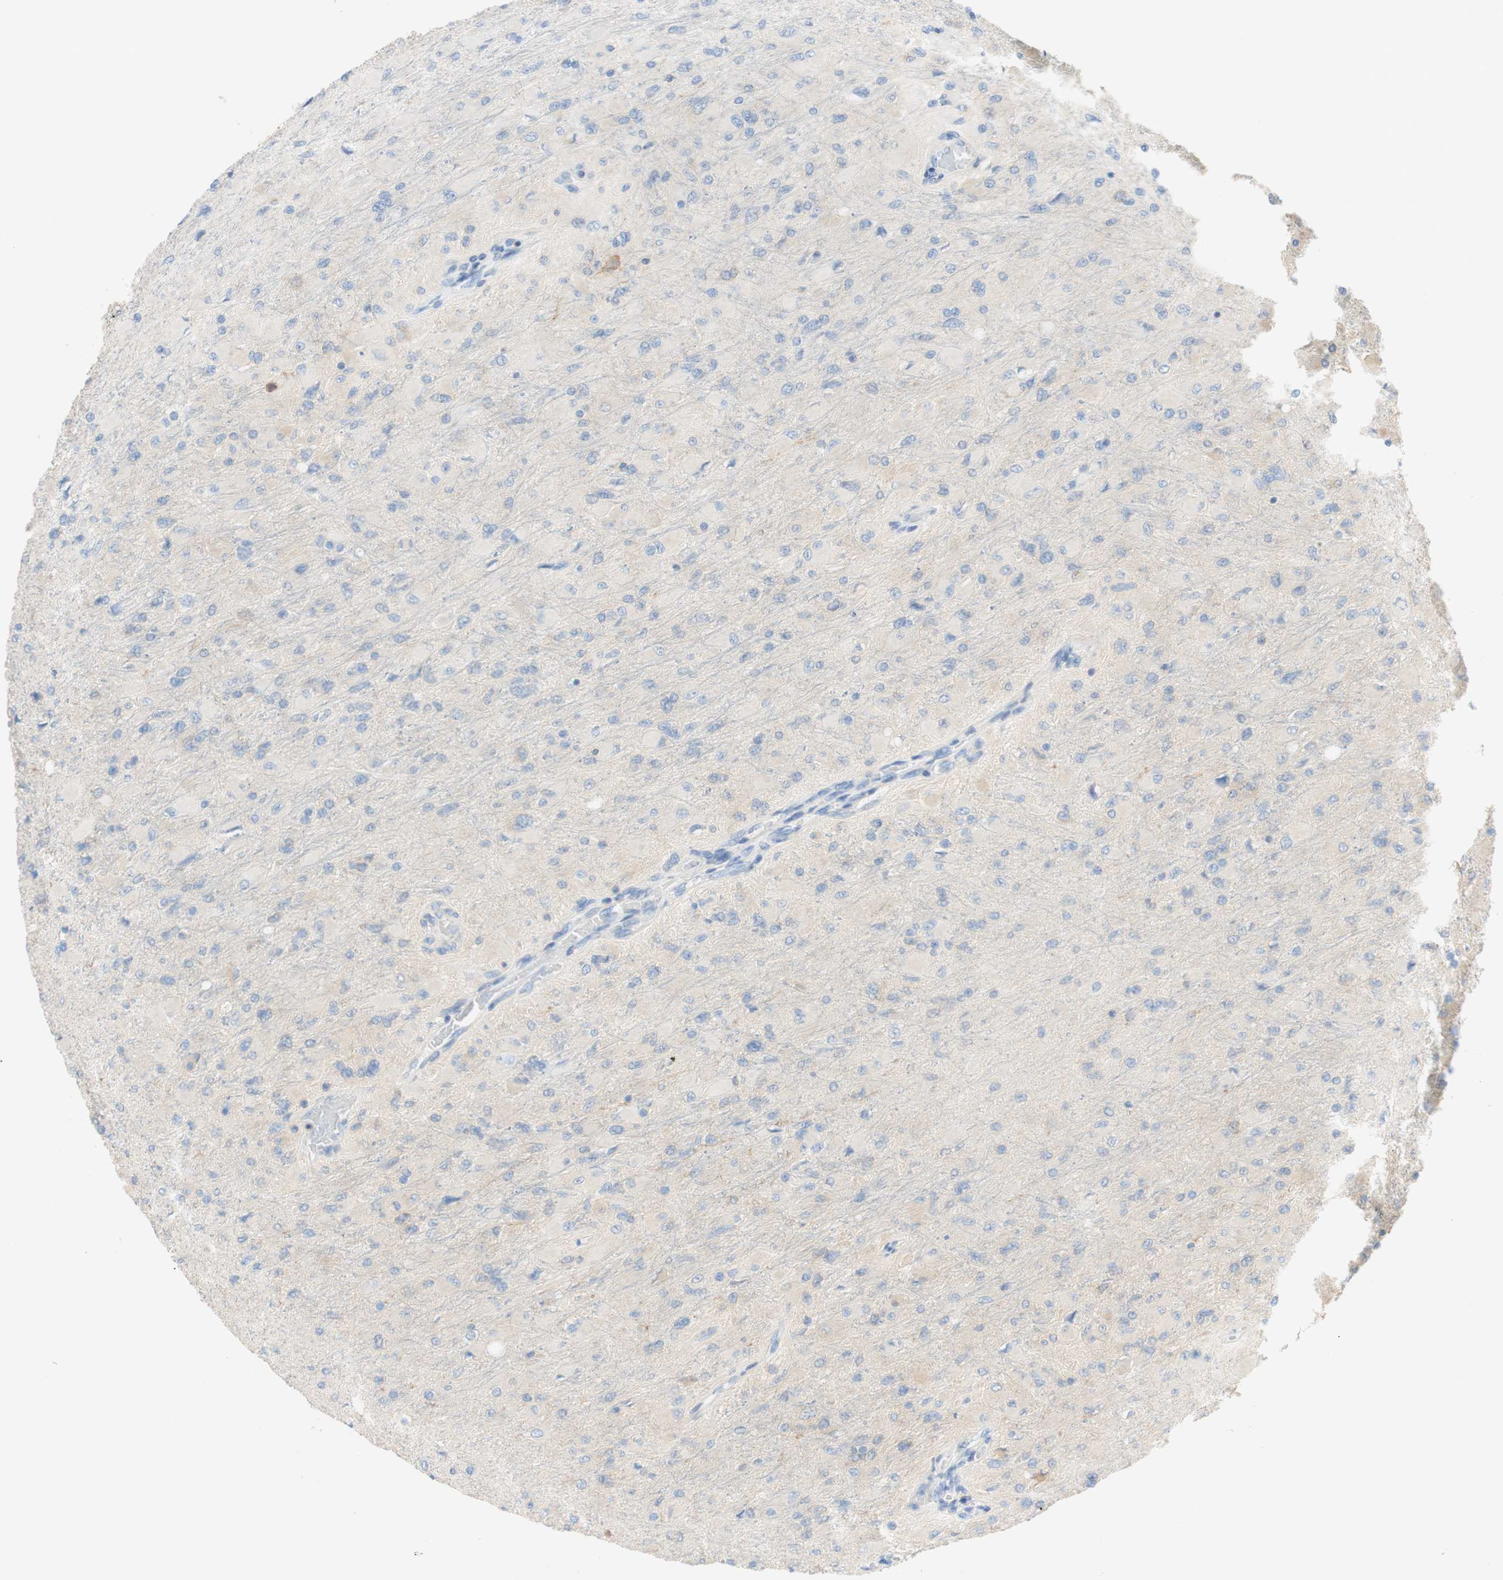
{"staining": {"intensity": "negative", "quantity": "none", "location": "none"}, "tissue": "glioma", "cell_type": "Tumor cells", "image_type": "cancer", "snomed": [{"axis": "morphology", "description": "Glioma, malignant, High grade"}, {"axis": "topography", "description": "Cerebral cortex"}], "caption": "DAB immunohistochemical staining of human glioma displays no significant expression in tumor cells.", "gene": "ATP2B1", "patient": {"sex": "female", "age": 36}}